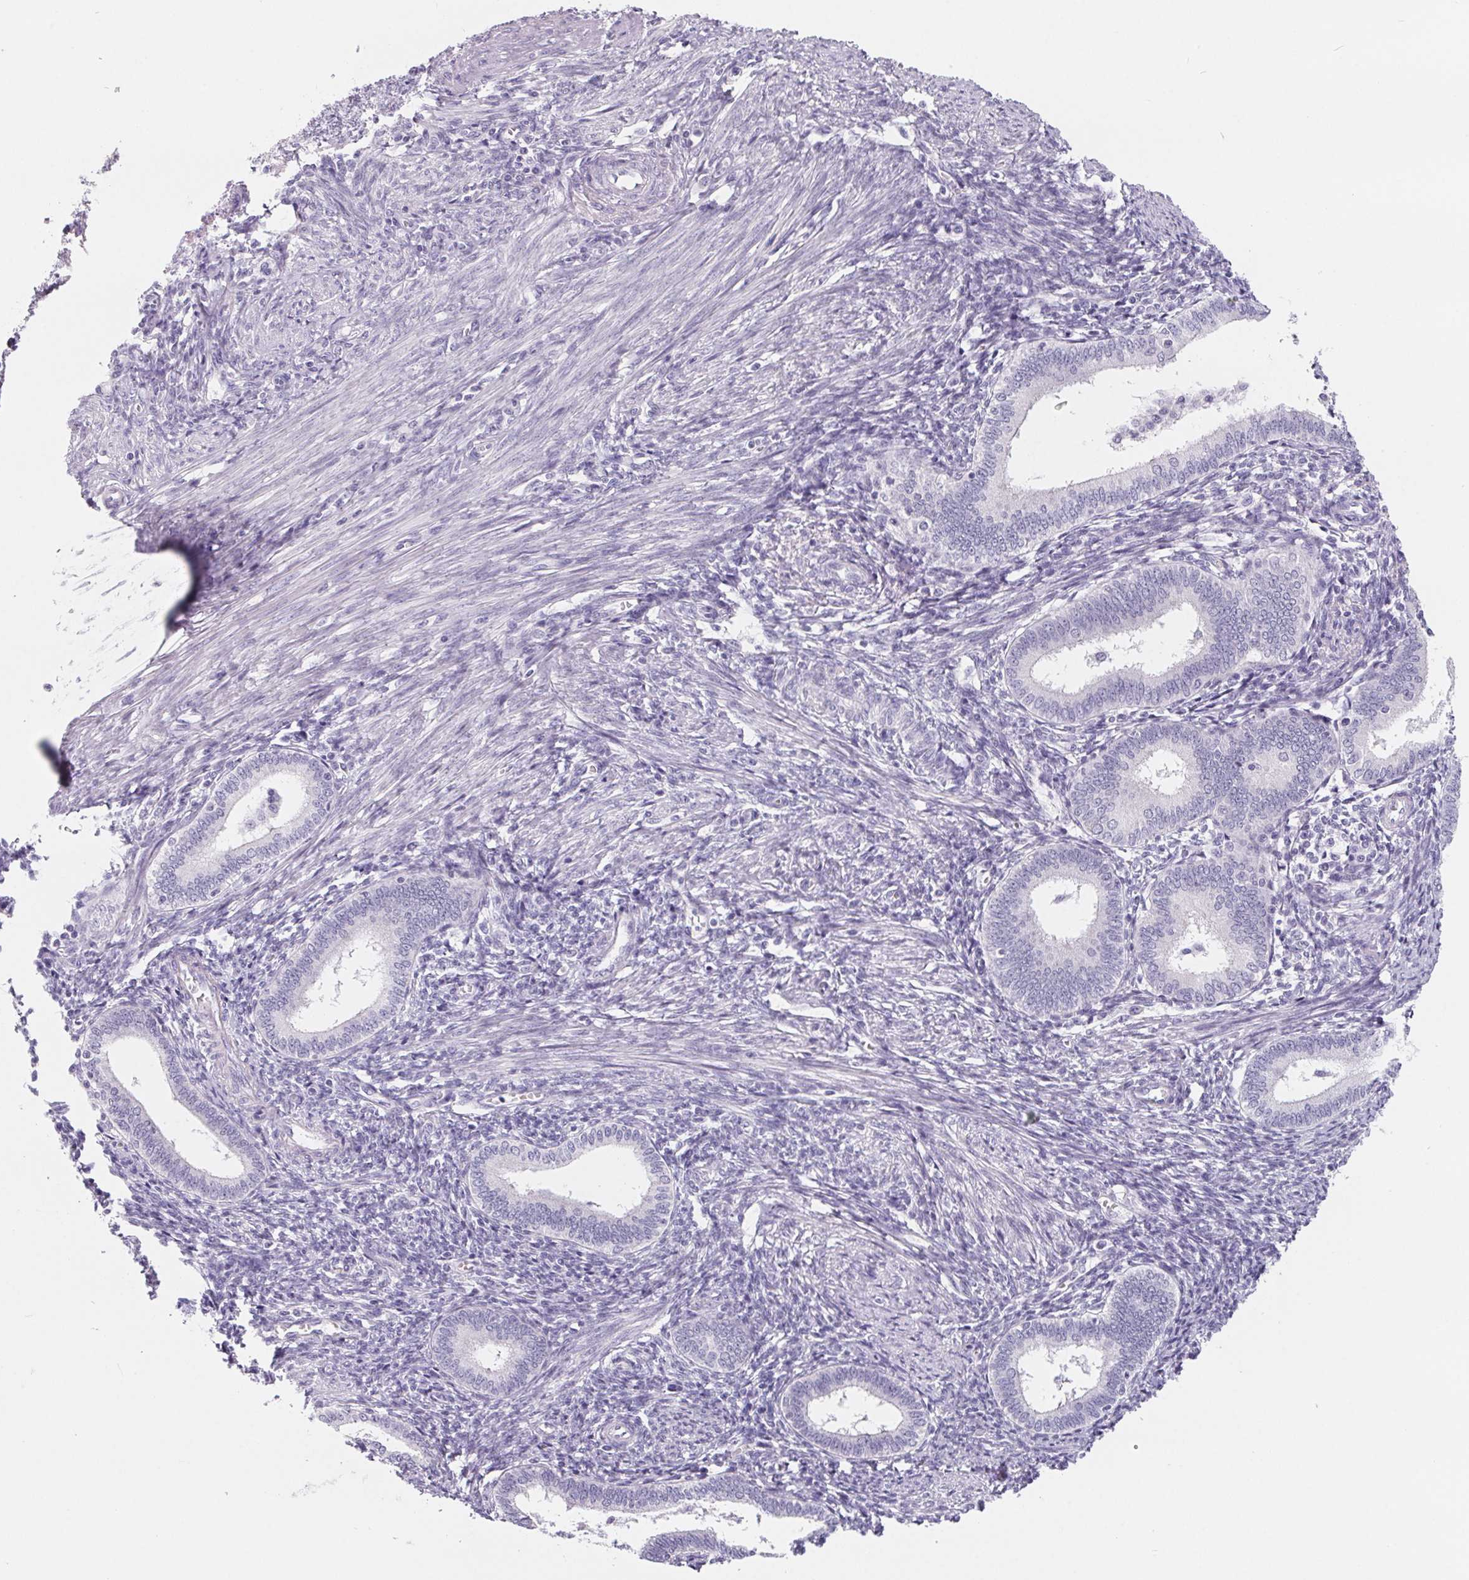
{"staining": {"intensity": "negative", "quantity": "none", "location": "none"}, "tissue": "endometrium", "cell_type": "Cells in endometrial stroma", "image_type": "normal", "snomed": [{"axis": "morphology", "description": "Normal tissue, NOS"}, {"axis": "topography", "description": "Endometrium"}], "caption": "Human endometrium stained for a protein using immunohistochemistry displays no positivity in cells in endometrial stroma.", "gene": "FDX1", "patient": {"sex": "female", "age": 41}}